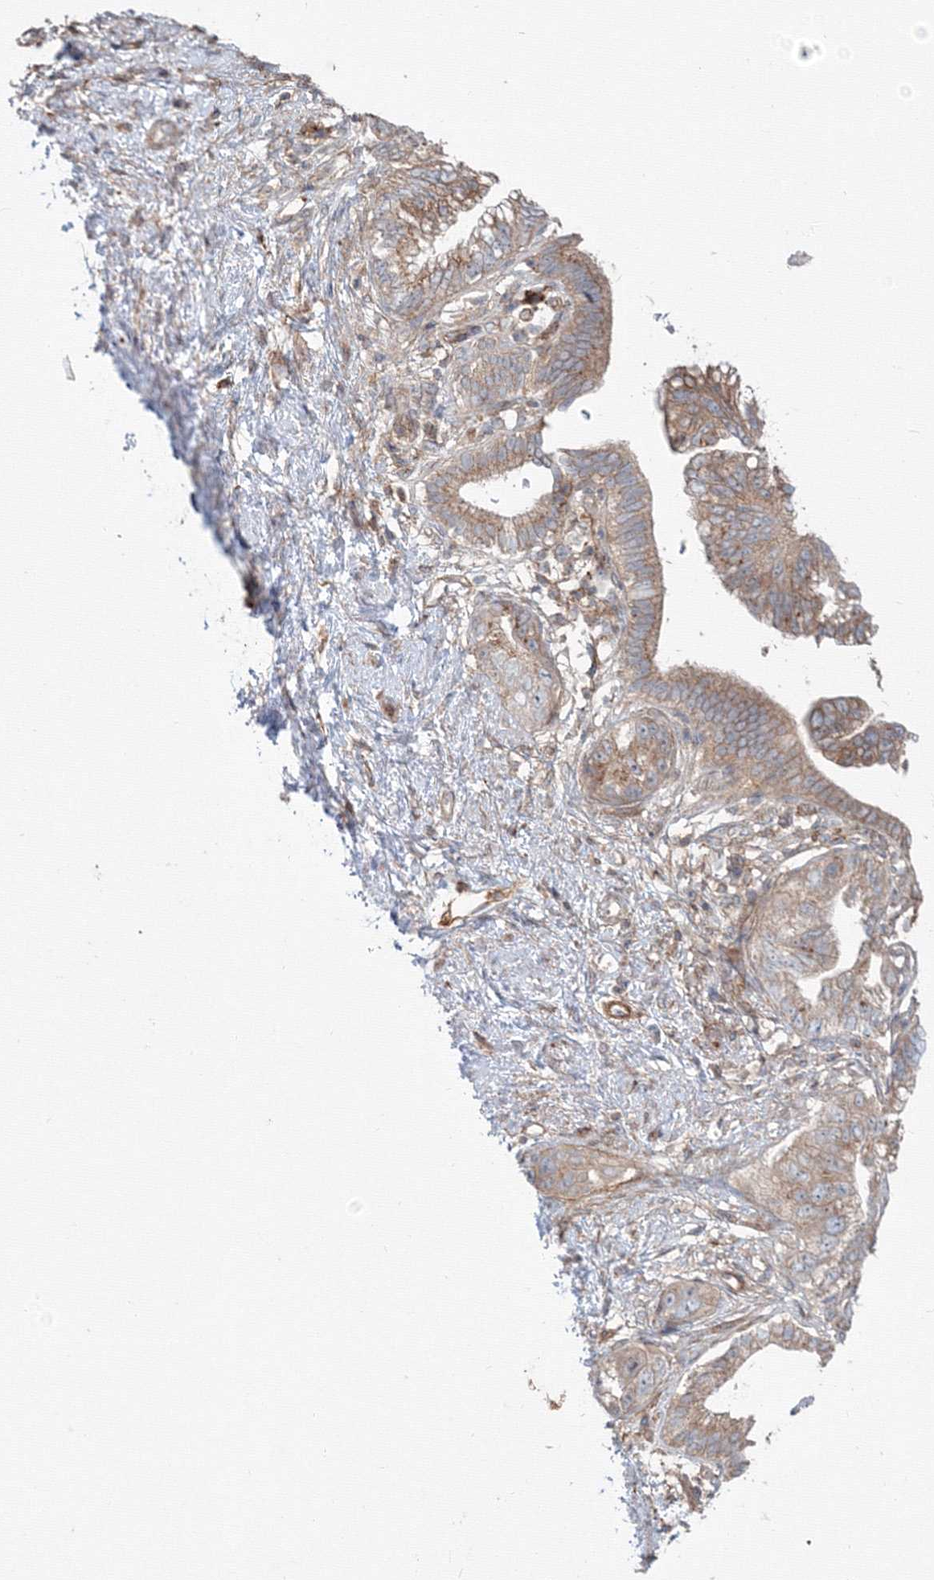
{"staining": {"intensity": "weak", "quantity": ">75%", "location": "cytoplasmic/membranous"}, "tissue": "pancreatic cancer", "cell_type": "Tumor cells", "image_type": "cancer", "snomed": [{"axis": "morphology", "description": "Adenocarcinoma, NOS"}, {"axis": "topography", "description": "Pancreas"}], "caption": "Pancreatic adenocarcinoma stained with a brown dye demonstrates weak cytoplasmic/membranous positive expression in approximately >75% of tumor cells.", "gene": "SH3PXD2A", "patient": {"sex": "female", "age": 73}}